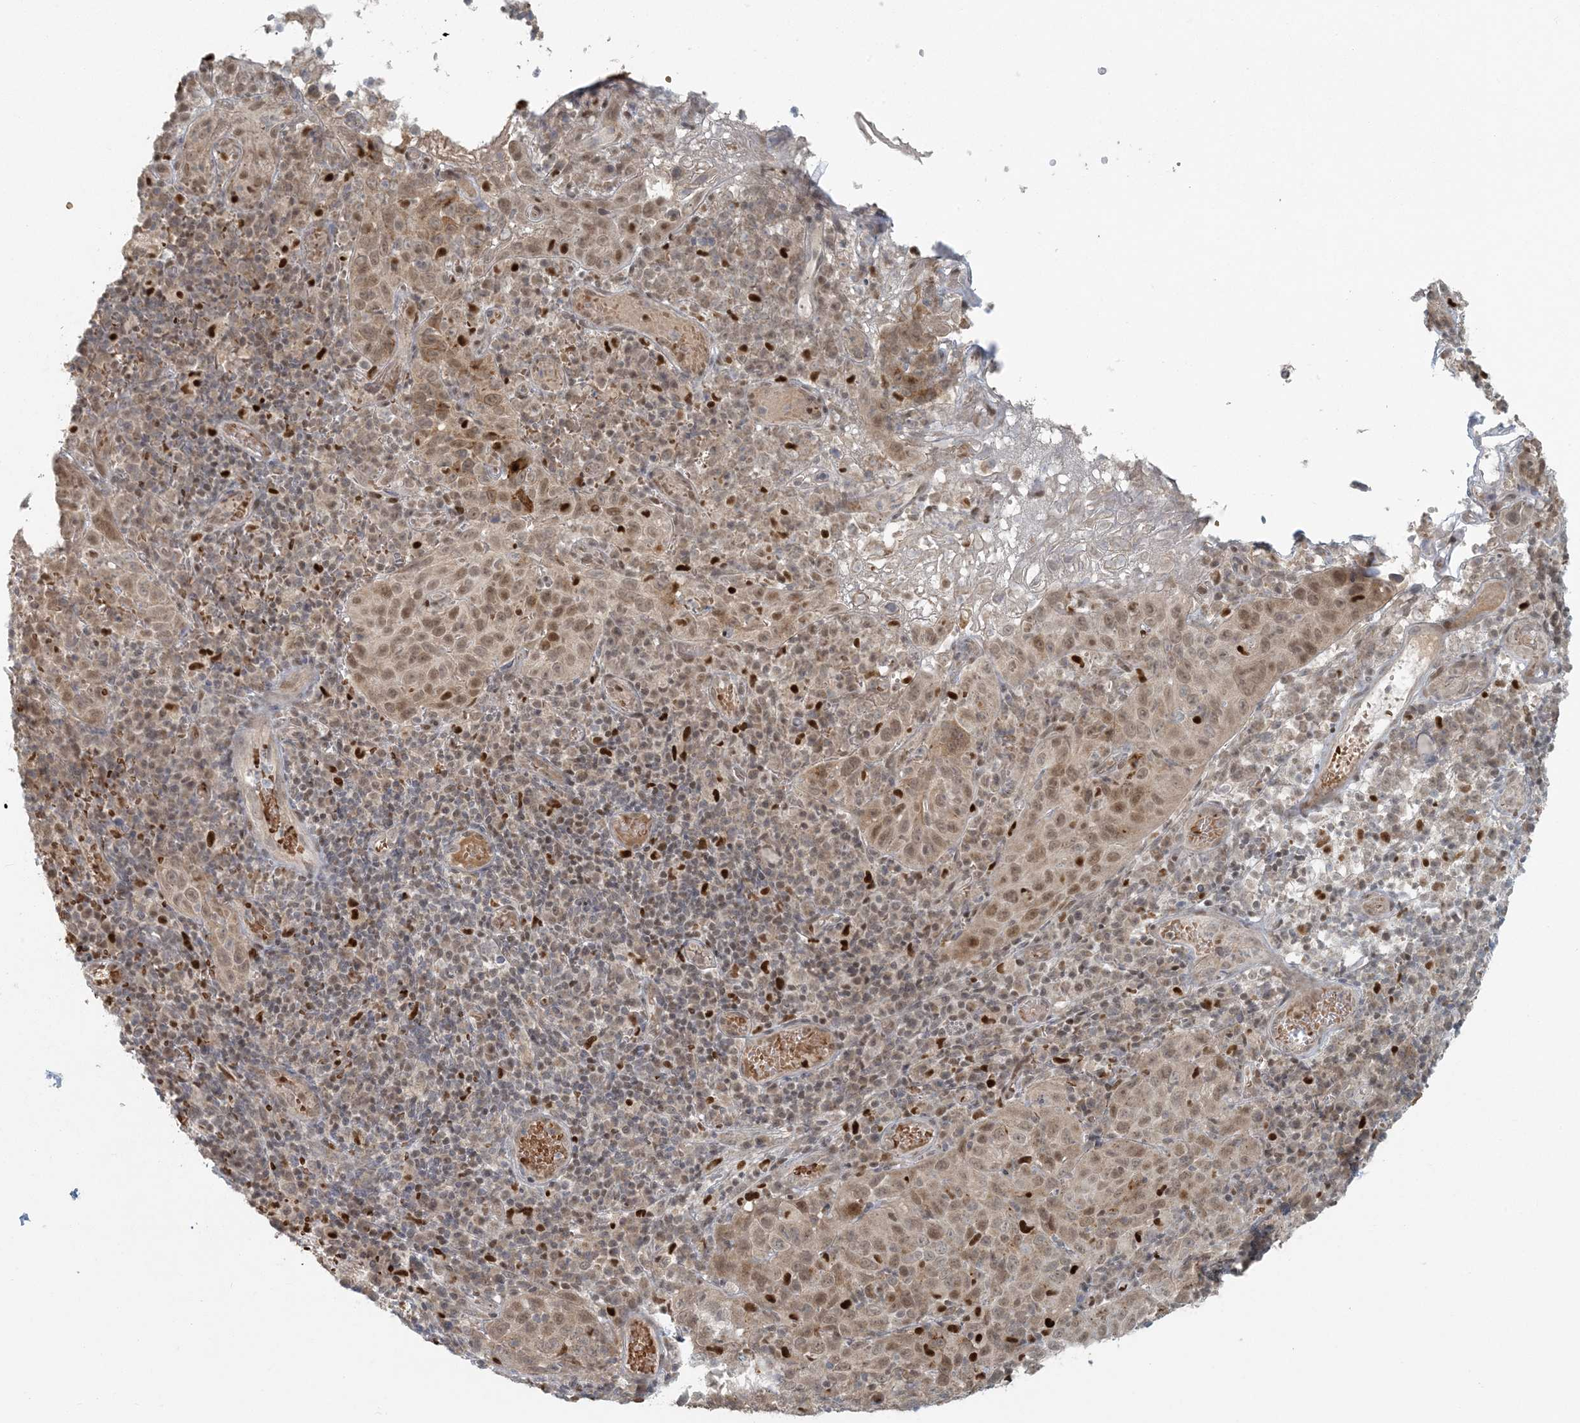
{"staining": {"intensity": "moderate", "quantity": ">75%", "location": "nuclear"}, "tissue": "cervical cancer", "cell_type": "Tumor cells", "image_type": "cancer", "snomed": [{"axis": "morphology", "description": "Squamous cell carcinoma, NOS"}, {"axis": "topography", "description": "Cervix"}], "caption": "Cervical cancer (squamous cell carcinoma) was stained to show a protein in brown. There is medium levels of moderate nuclear staining in approximately >75% of tumor cells.", "gene": "CTDNEP1", "patient": {"sex": "female", "age": 46}}